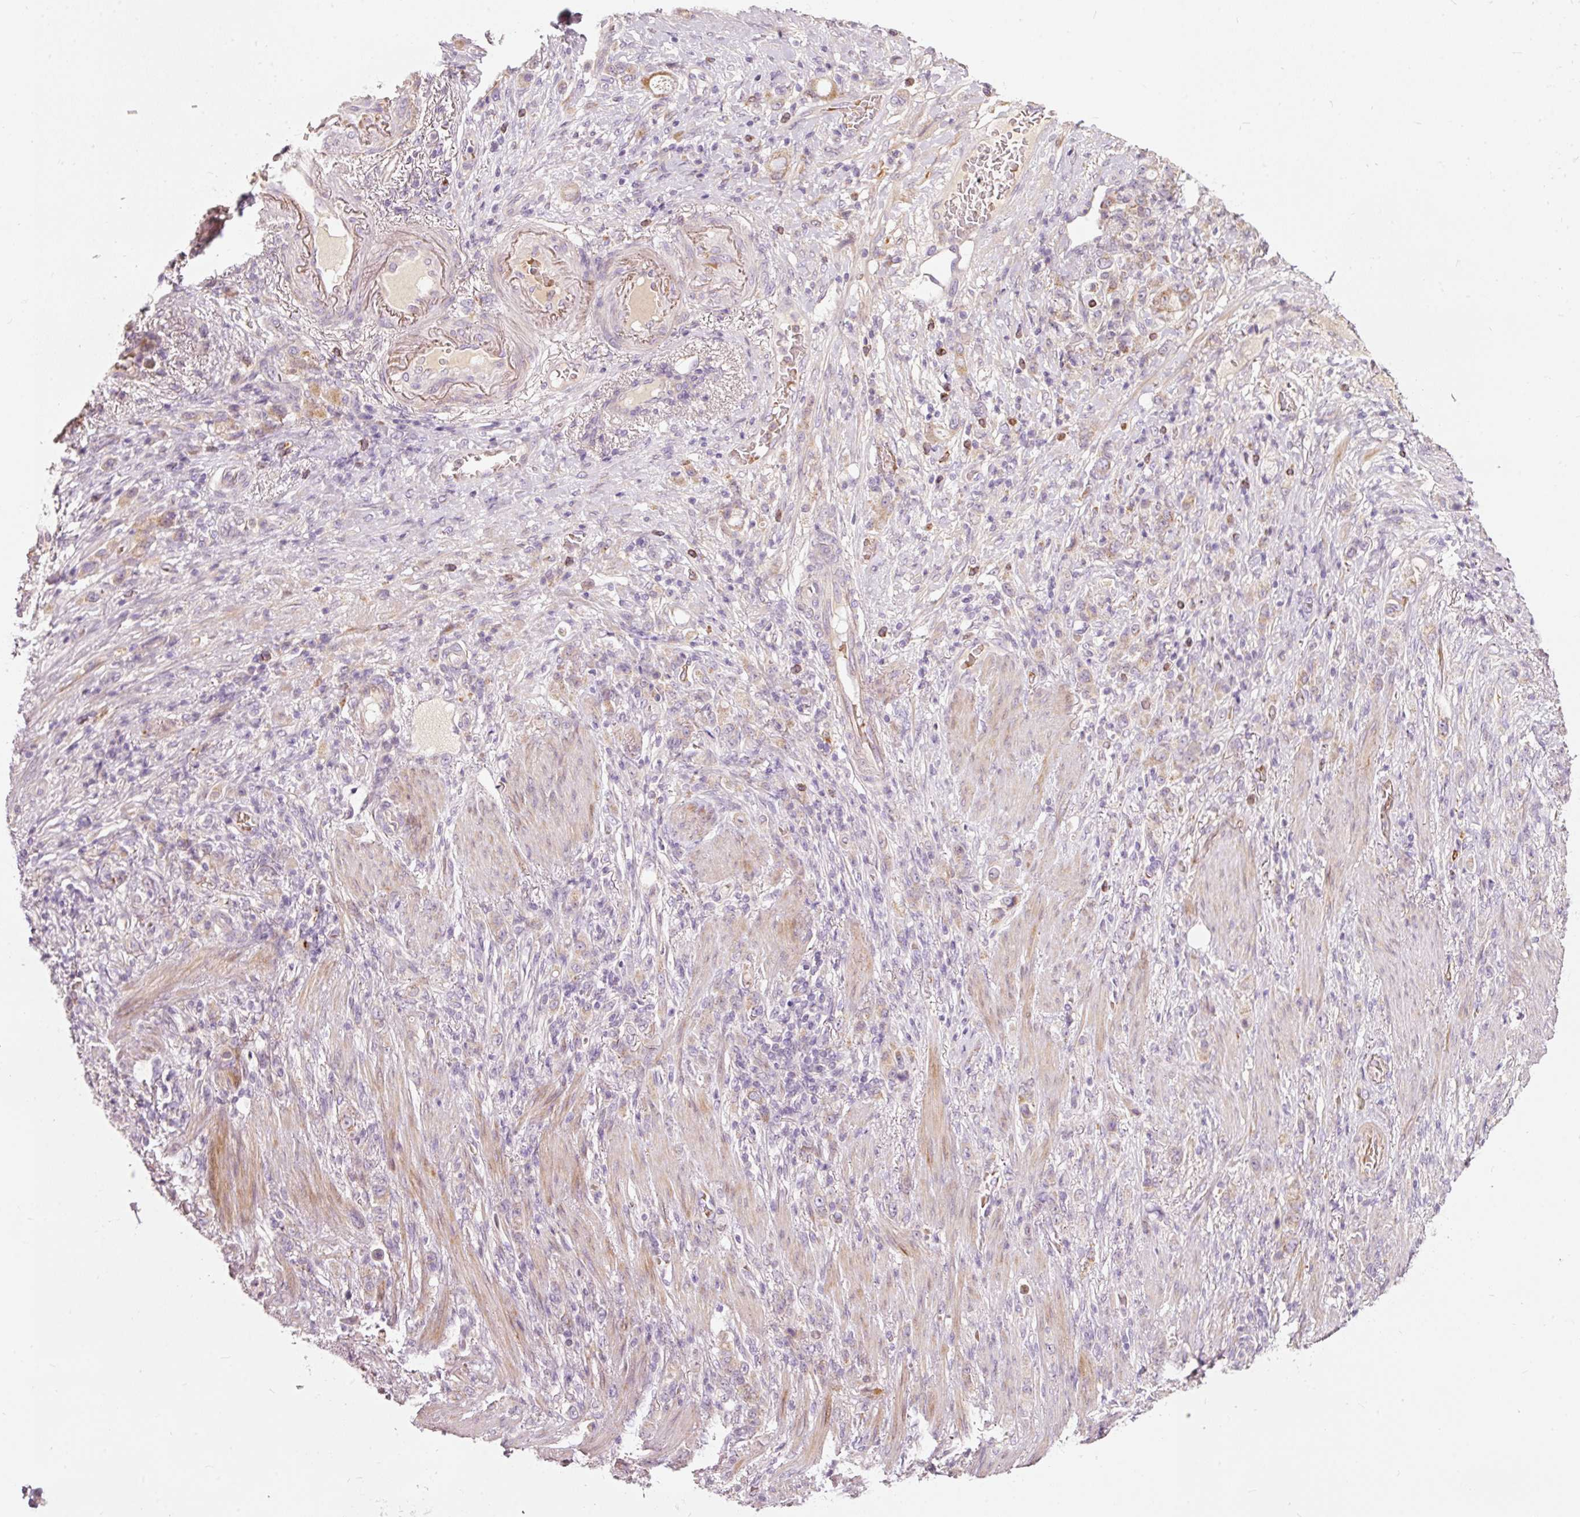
{"staining": {"intensity": "weak", "quantity": "<25%", "location": "cytoplasmic/membranous"}, "tissue": "stomach cancer", "cell_type": "Tumor cells", "image_type": "cancer", "snomed": [{"axis": "morphology", "description": "Adenocarcinoma, NOS"}, {"axis": "topography", "description": "Stomach"}], "caption": "High power microscopy photomicrograph of an immunohistochemistry image of adenocarcinoma (stomach), revealing no significant staining in tumor cells.", "gene": "KLHL21", "patient": {"sex": "female", "age": 79}}